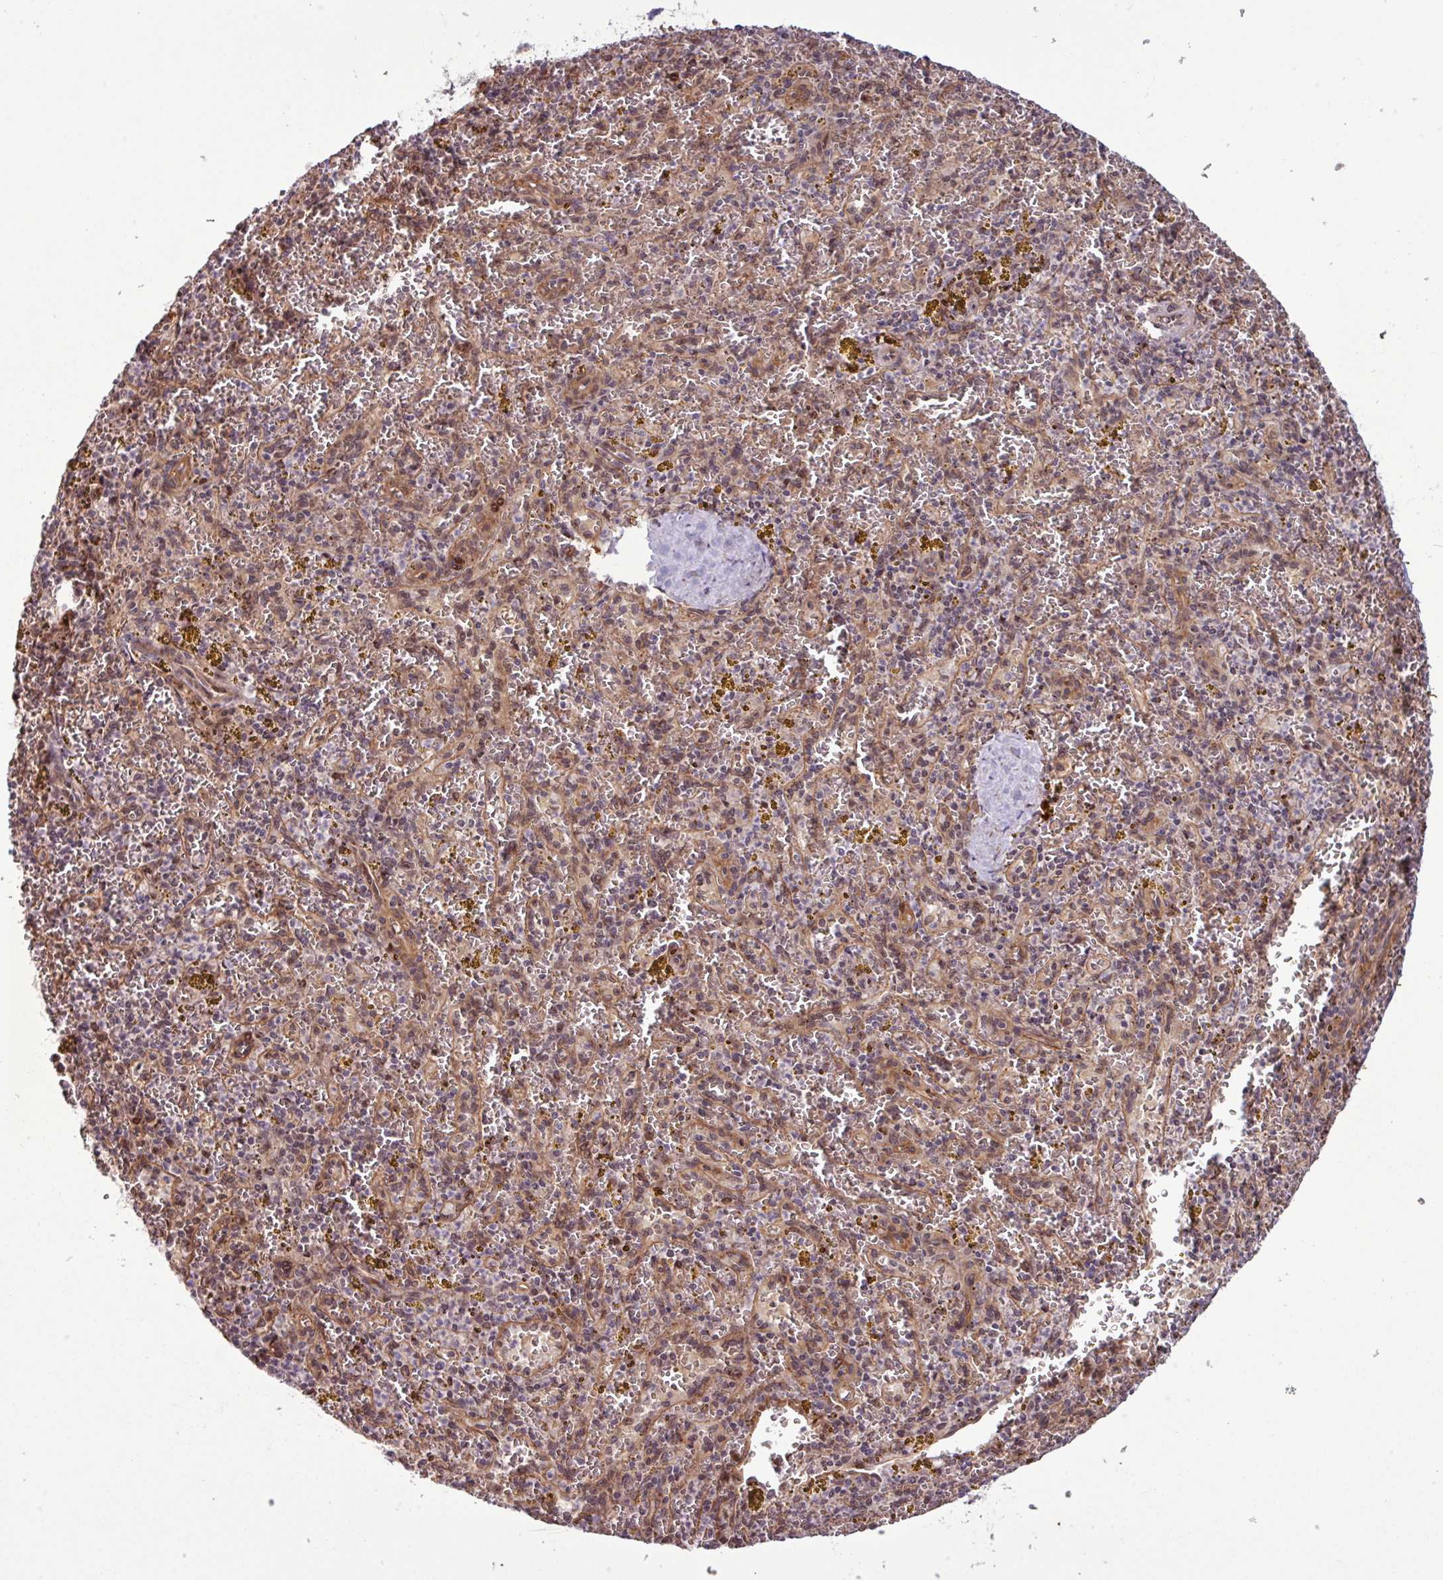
{"staining": {"intensity": "negative", "quantity": "none", "location": "none"}, "tissue": "spleen", "cell_type": "Cells in red pulp", "image_type": "normal", "snomed": [{"axis": "morphology", "description": "Normal tissue, NOS"}, {"axis": "topography", "description": "Spleen"}], "caption": "Cells in red pulp show no significant positivity in unremarkable spleen. Brightfield microscopy of IHC stained with DAB (brown) and hematoxylin (blue), captured at high magnification.", "gene": "C7orf50", "patient": {"sex": "male", "age": 57}}